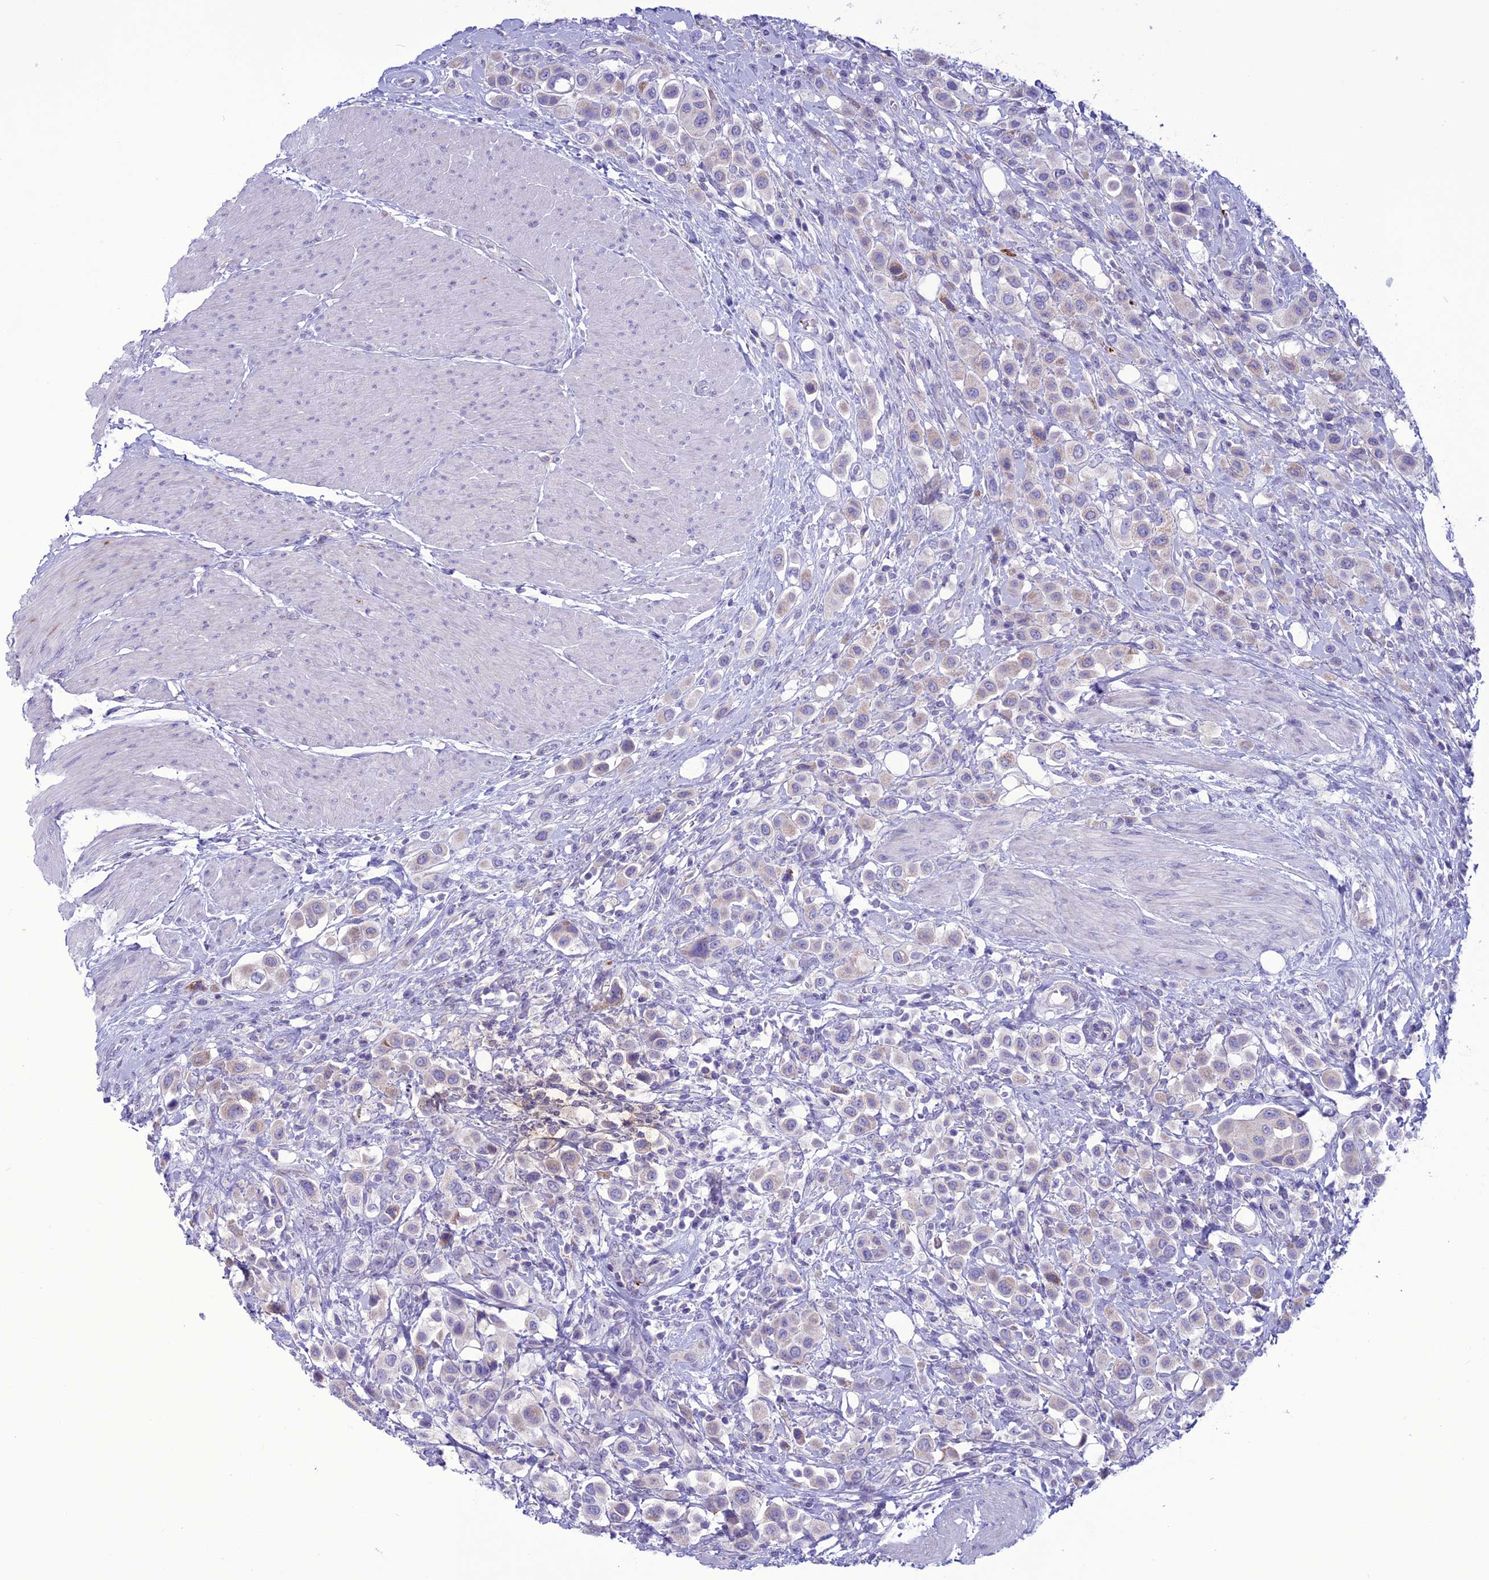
{"staining": {"intensity": "weak", "quantity": "<25%", "location": "cytoplasmic/membranous"}, "tissue": "urothelial cancer", "cell_type": "Tumor cells", "image_type": "cancer", "snomed": [{"axis": "morphology", "description": "Urothelial carcinoma, High grade"}, {"axis": "topography", "description": "Urinary bladder"}], "caption": "Tumor cells show no significant protein staining in urothelial cancer.", "gene": "C21orf140", "patient": {"sex": "male", "age": 50}}